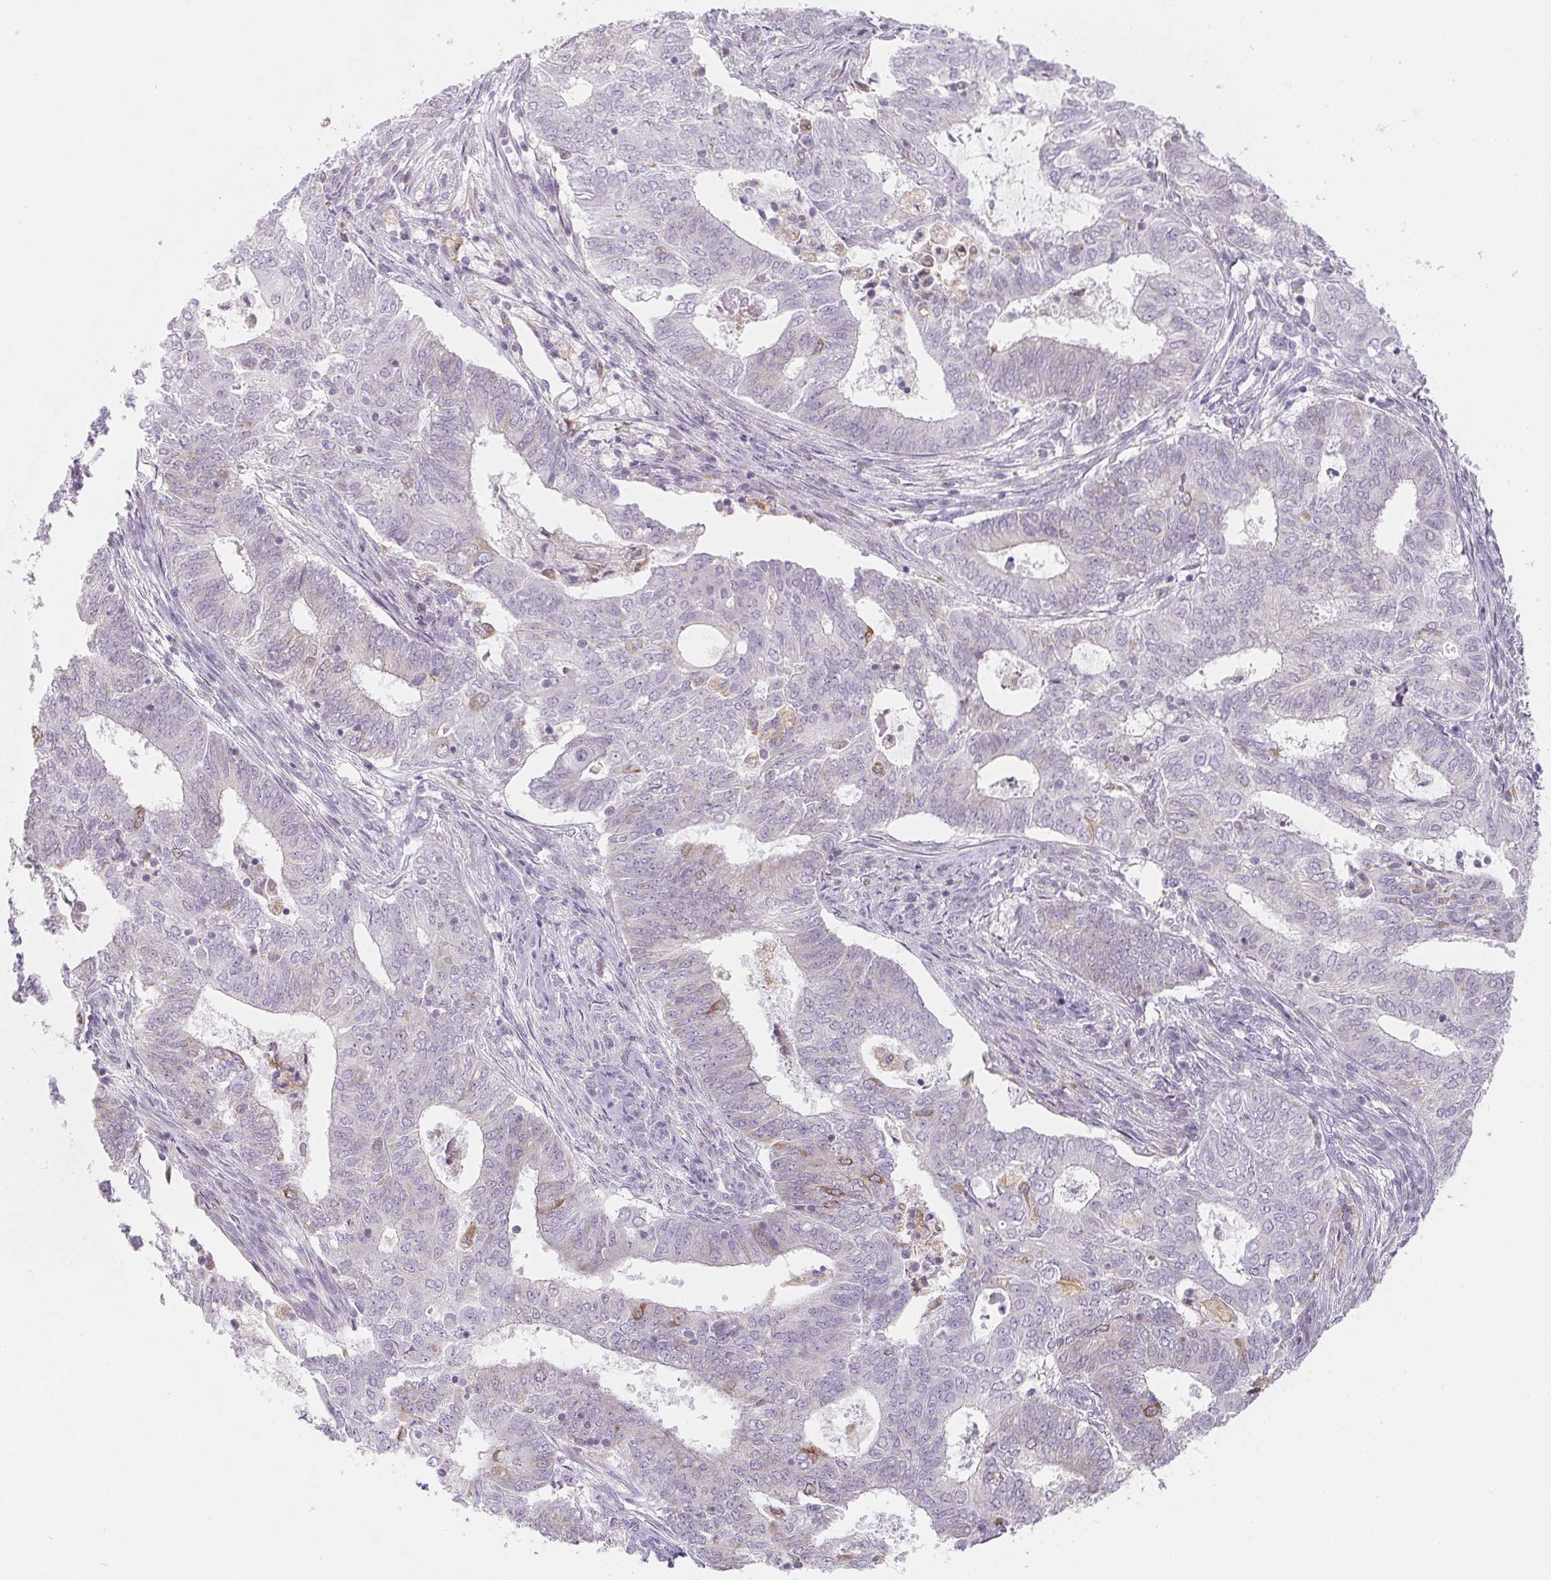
{"staining": {"intensity": "weak", "quantity": "<25%", "location": "cytoplasmic/membranous"}, "tissue": "endometrial cancer", "cell_type": "Tumor cells", "image_type": "cancer", "snomed": [{"axis": "morphology", "description": "Adenocarcinoma, NOS"}, {"axis": "topography", "description": "Endometrium"}], "caption": "High magnification brightfield microscopy of endometrial cancer (adenocarcinoma) stained with DAB (3,3'-diaminobenzidine) (brown) and counterstained with hematoxylin (blue): tumor cells show no significant positivity. The staining is performed using DAB (3,3'-diaminobenzidine) brown chromogen with nuclei counter-stained in using hematoxylin.", "gene": "SOAT1", "patient": {"sex": "female", "age": 62}}